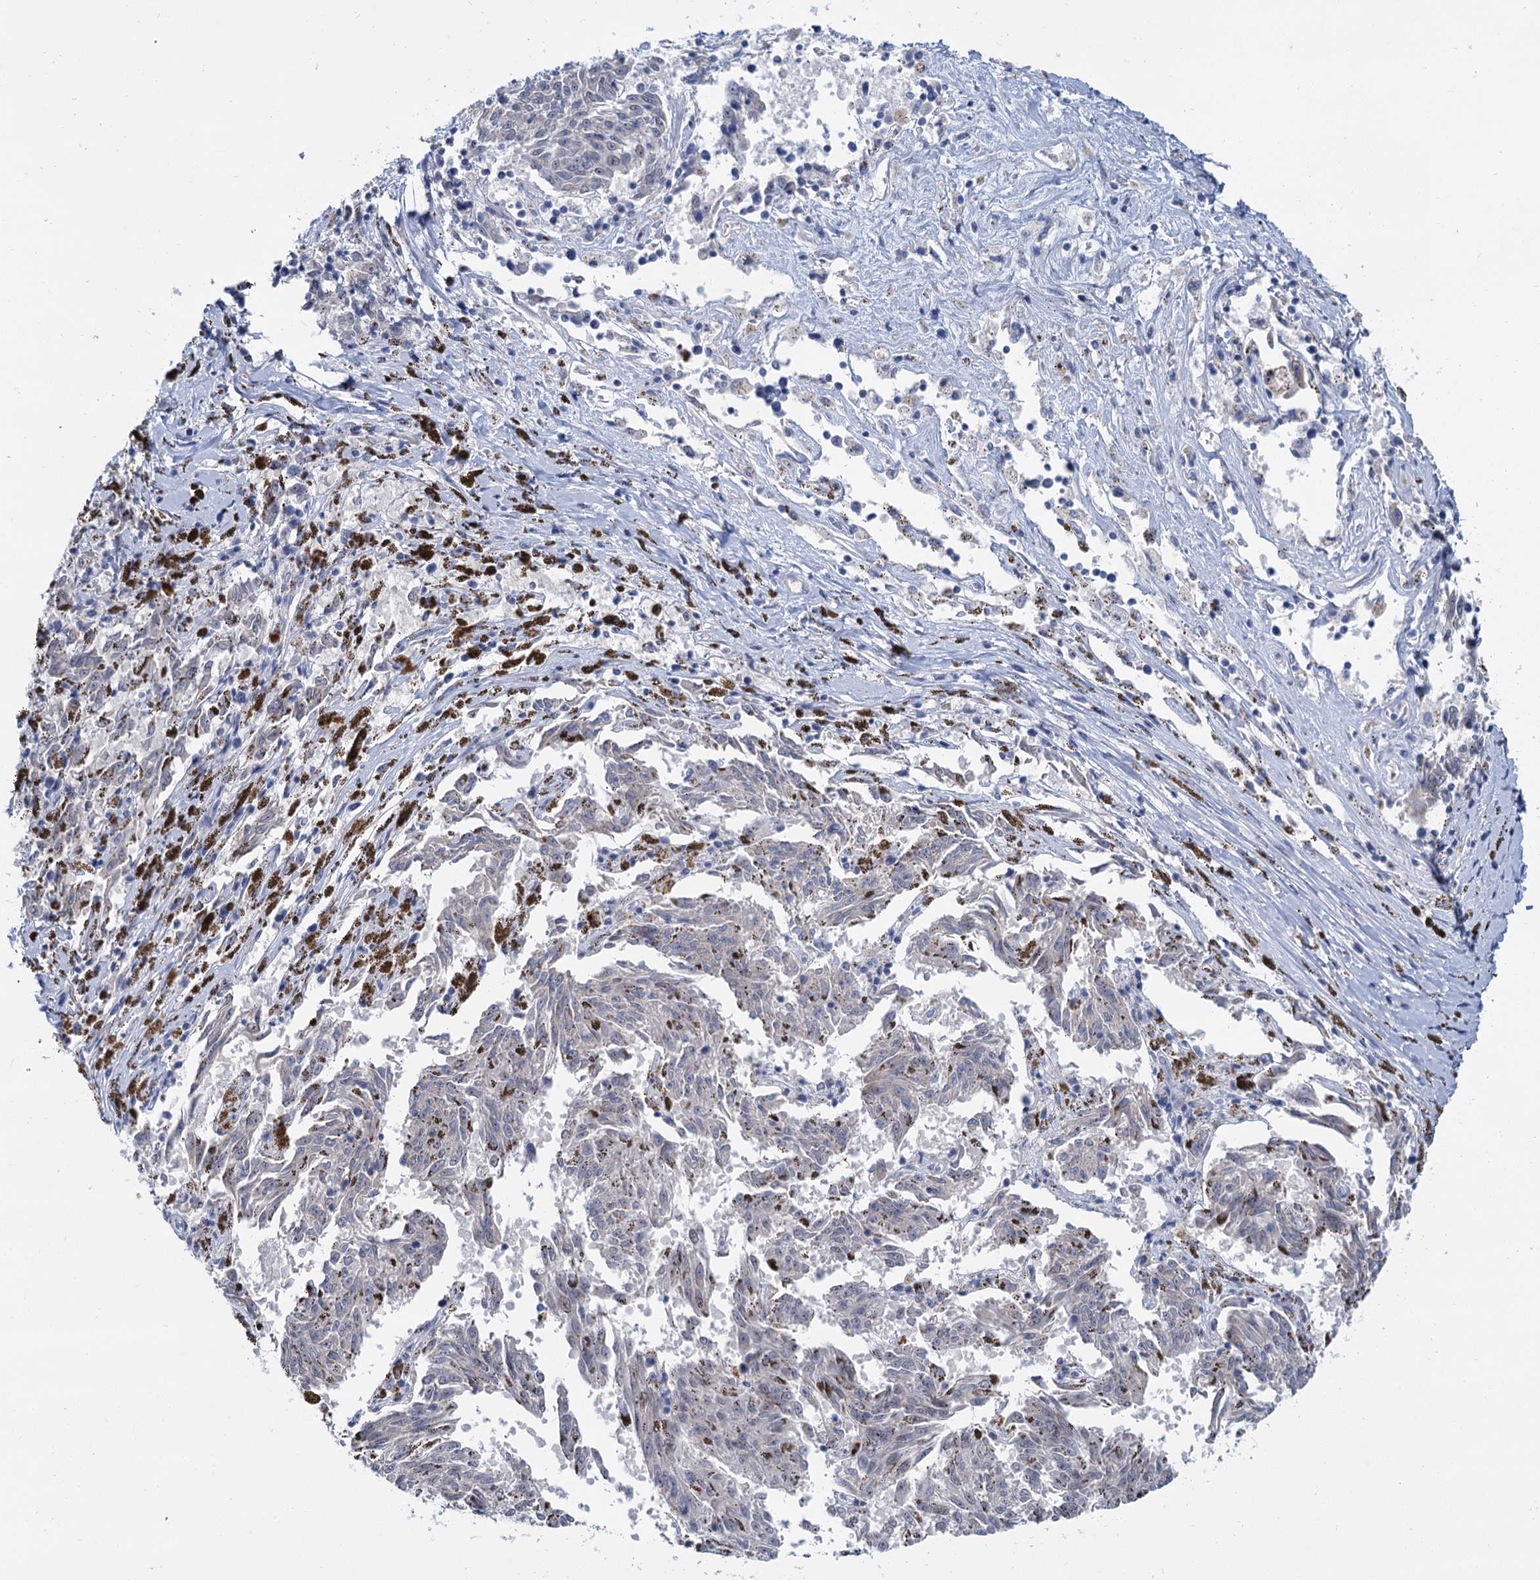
{"staining": {"intensity": "negative", "quantity": "none", "location": "none"}, "tissue": "melanoma", "cell_type": "Tumor cells", "image_type": "cancer", "snomed": [{"axis": "morphology", "description": "Malignant melanoma, NOS"}, {"axis": "topography", "description": "Skin"}], "caption": "A micrograph of human melanoma is negative for staining in tumor cells.", "gene": "ACRBP", "patient": {"sex": "female", "age": 72}}